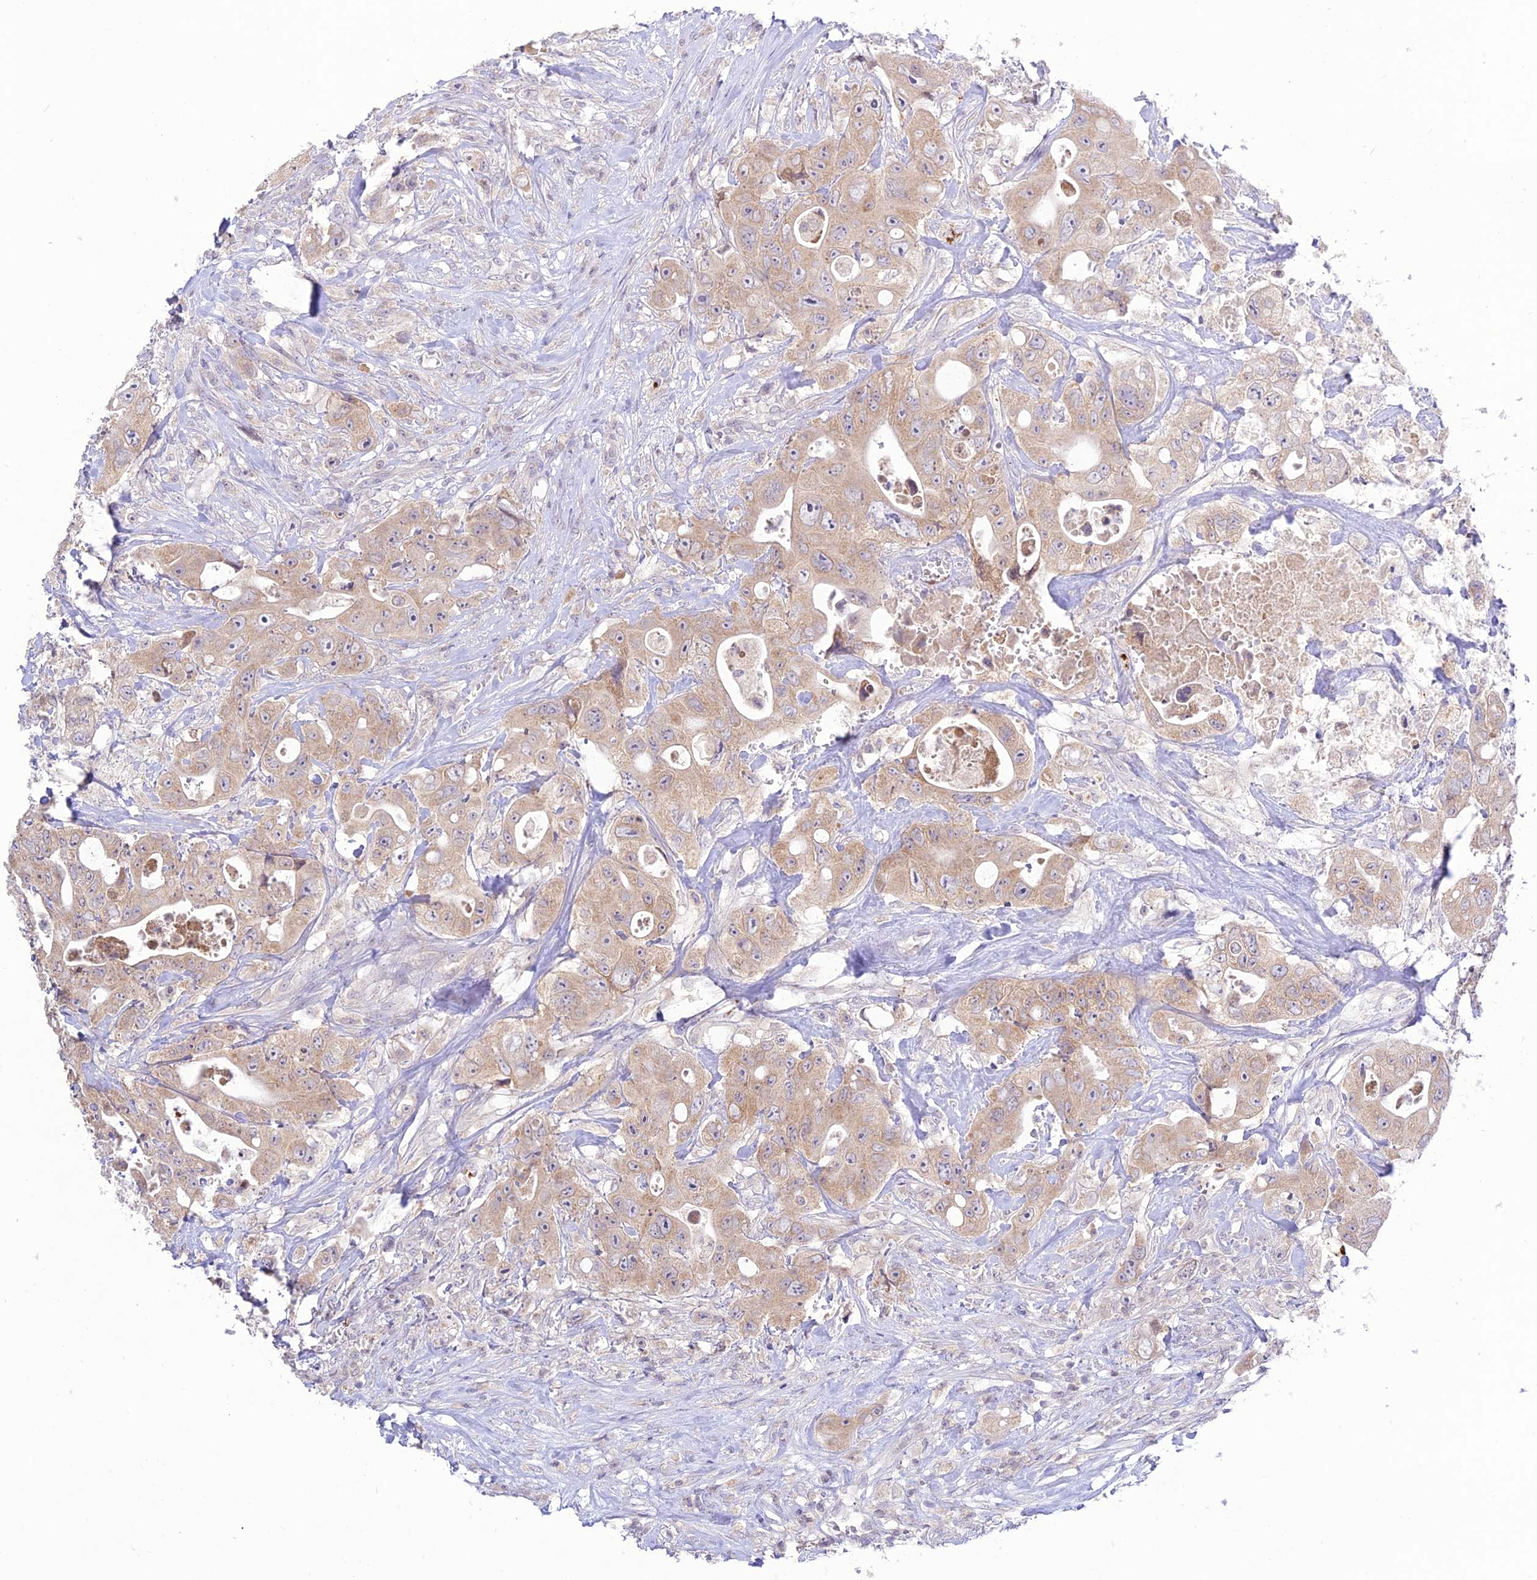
{"staining": {"intensity": "weak", "quantity": ">75%", "location": "cytoplasmic/membranous"}, "tissue": "colorectal cancer", "cell_type": "Tumor cells", "image_type": "cancer", "snomed": [{"axis": "morphology", "description": "Adenocarcinoma, NOS"}, {"axis": "topography", "description": "Colon"}], "caption": "This is a histology image of immunohistochemistry (IHC) staining of colorectal adenocarcinoma, which shows weak expression in the cytoplasmic/membranous of tumor cells.", "gene": "TMEM40", "patient": {"sex": "female", "age": 46}}